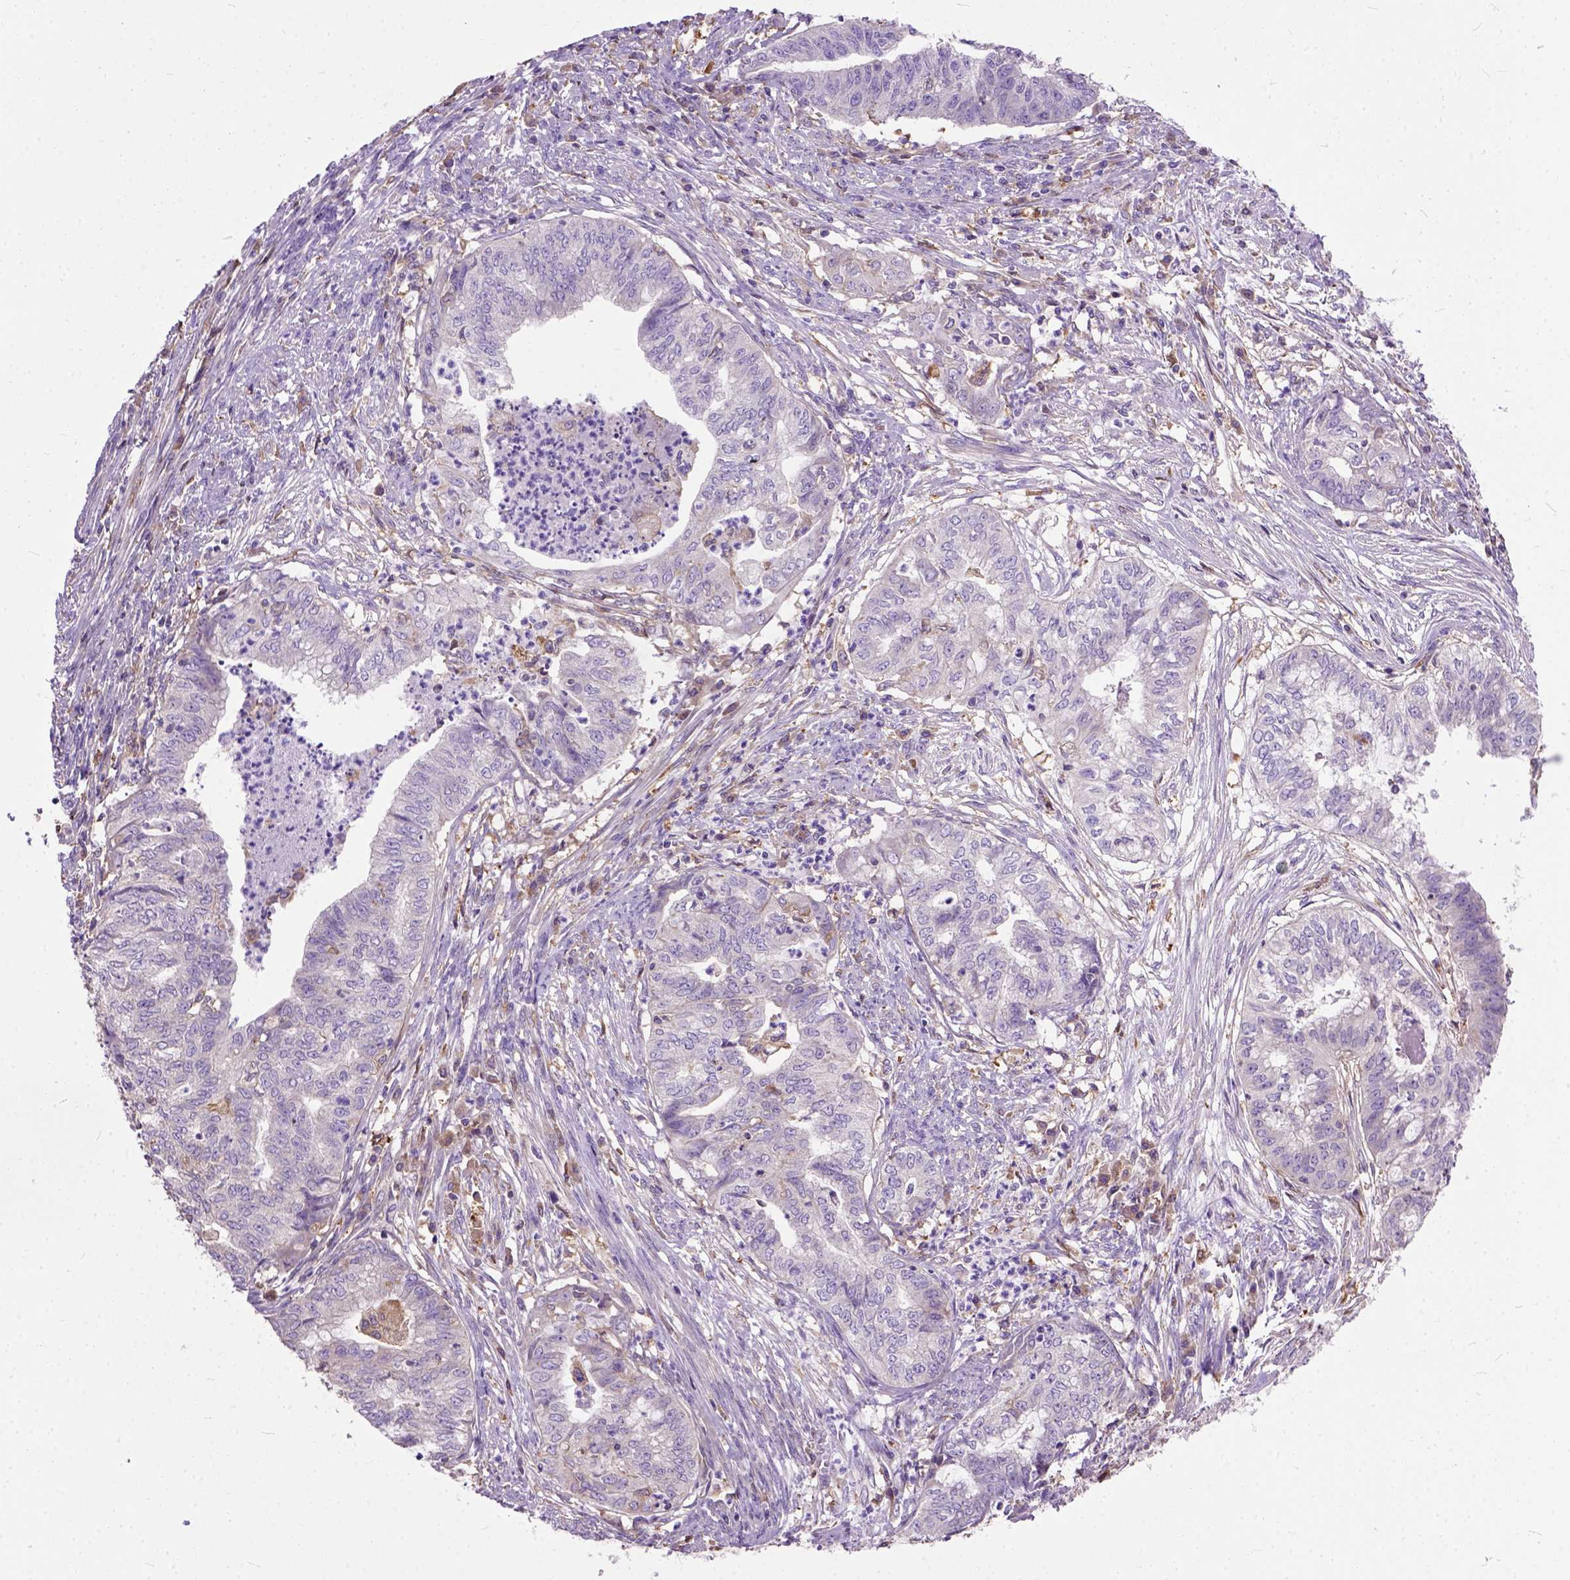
{"staining": {"intensity": "negative", "quantity": "none", "location": "none"}, "tissue": "endometrial cancer", "cell_type": "Tumor cells", "image_type": "cancer", "snomed": [{"axis": "morphology", "description": "Adenocarcinoma, NOS"}, {"axis": "topography", "description": "Endometrium"}], "caption": "DAB immunohistochemical staining of human endometrial cancer (adenocarcinoma) reveals no significant positivity in tumor cells.", "gene": "SEMA4F", "patient": {"sex": "female", "age": 79}}